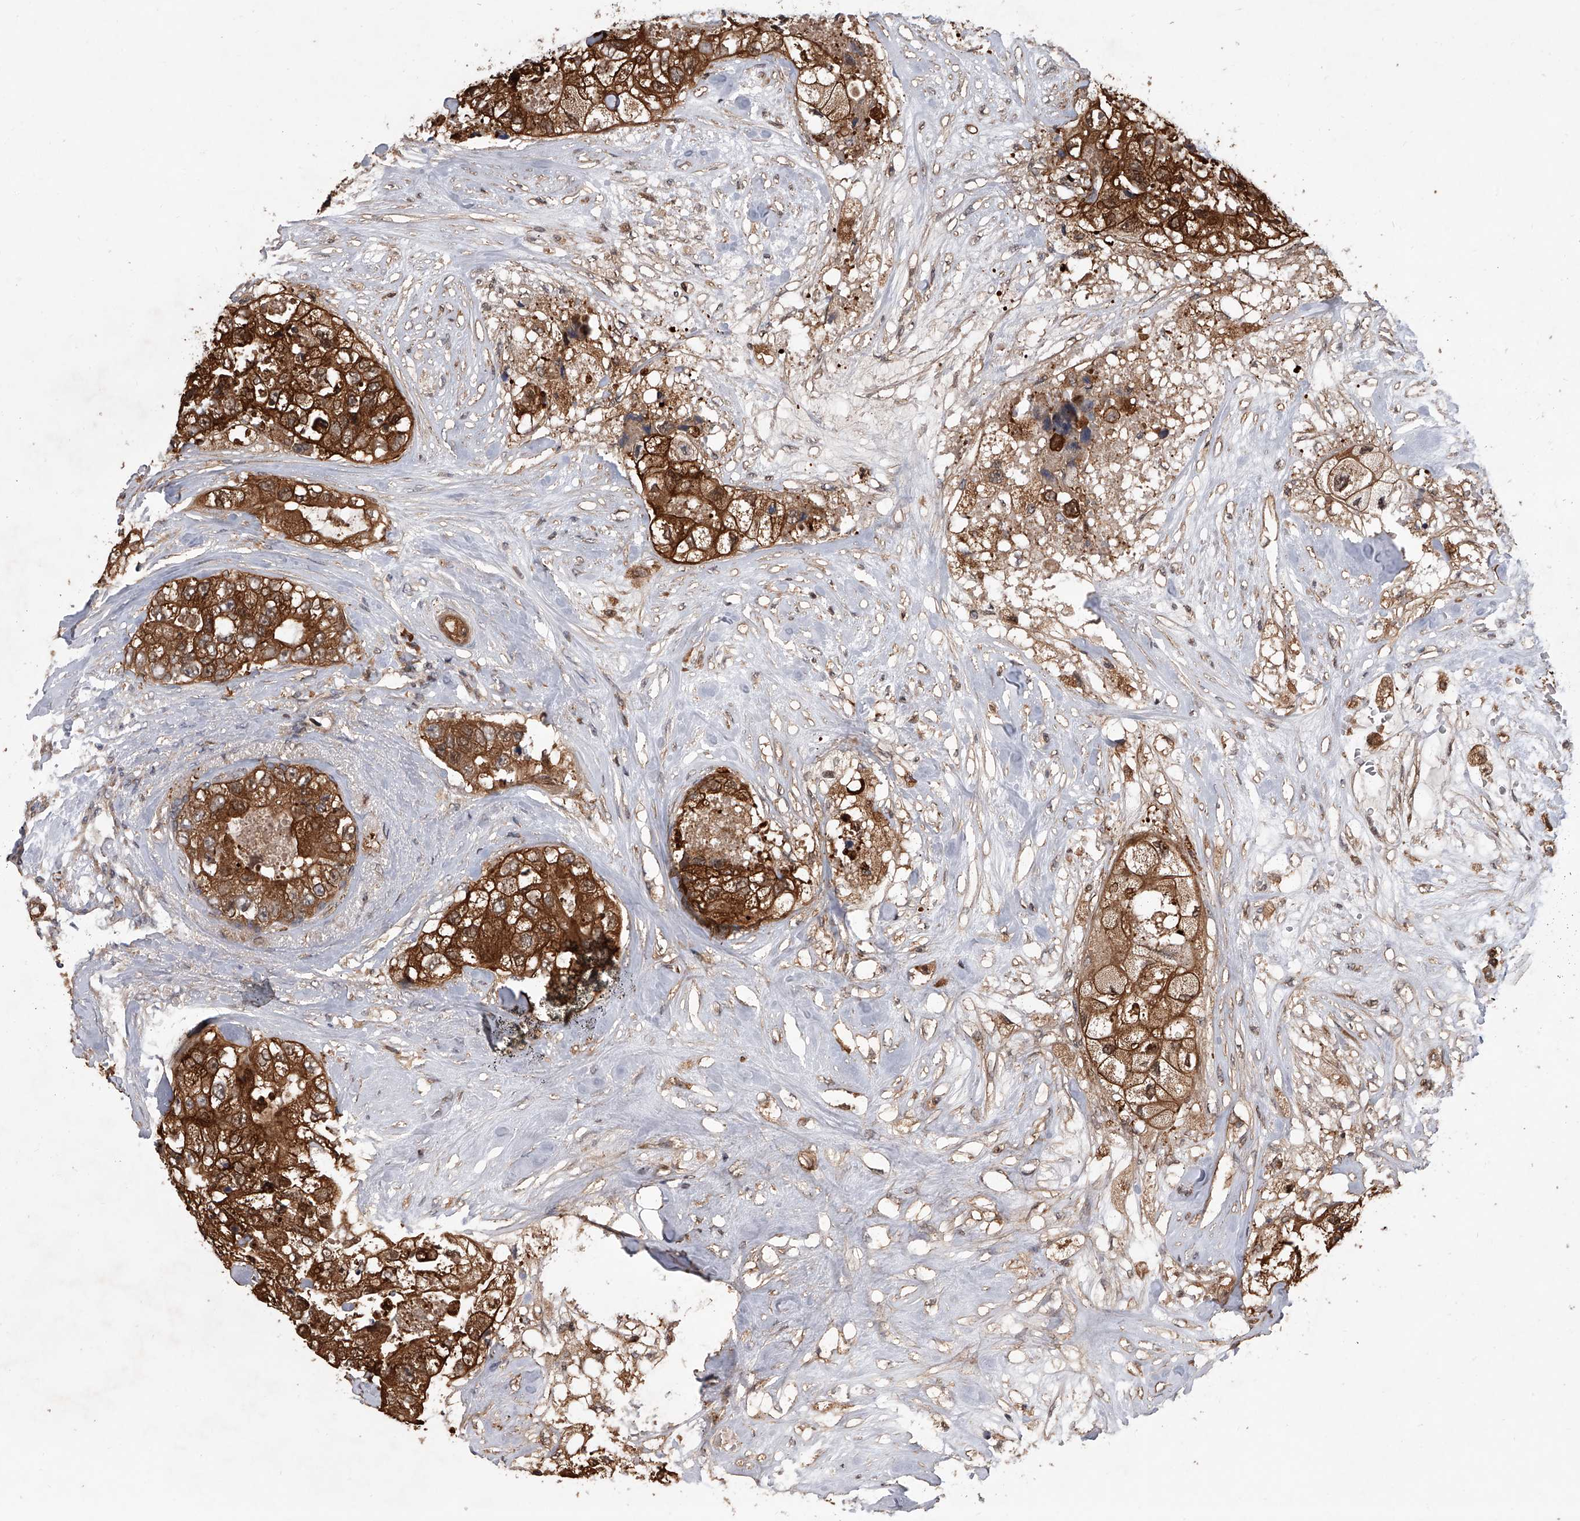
{"staining": {"intensity": "strong", "quantity": ">75%", "location": "cytoplasmic/membranous"}, "tissue": "breast cancer", "cell_type": "Tumor cells", "image_type": "cancer", "snomed": [{"axis": "morphology", "description": "Duct carcinoma"}, {"axis": "topography", "description": "Breast"}], "caption": "Breast cancer (invasive ductal carcinoma) was stained to show a protein in brown. There is high levels of strong cytoplasmic/membranous expression in approximately >75% of tumor cells.", "gene": "BHLHE23", "patient": {"sex": "female", "age": 62}}